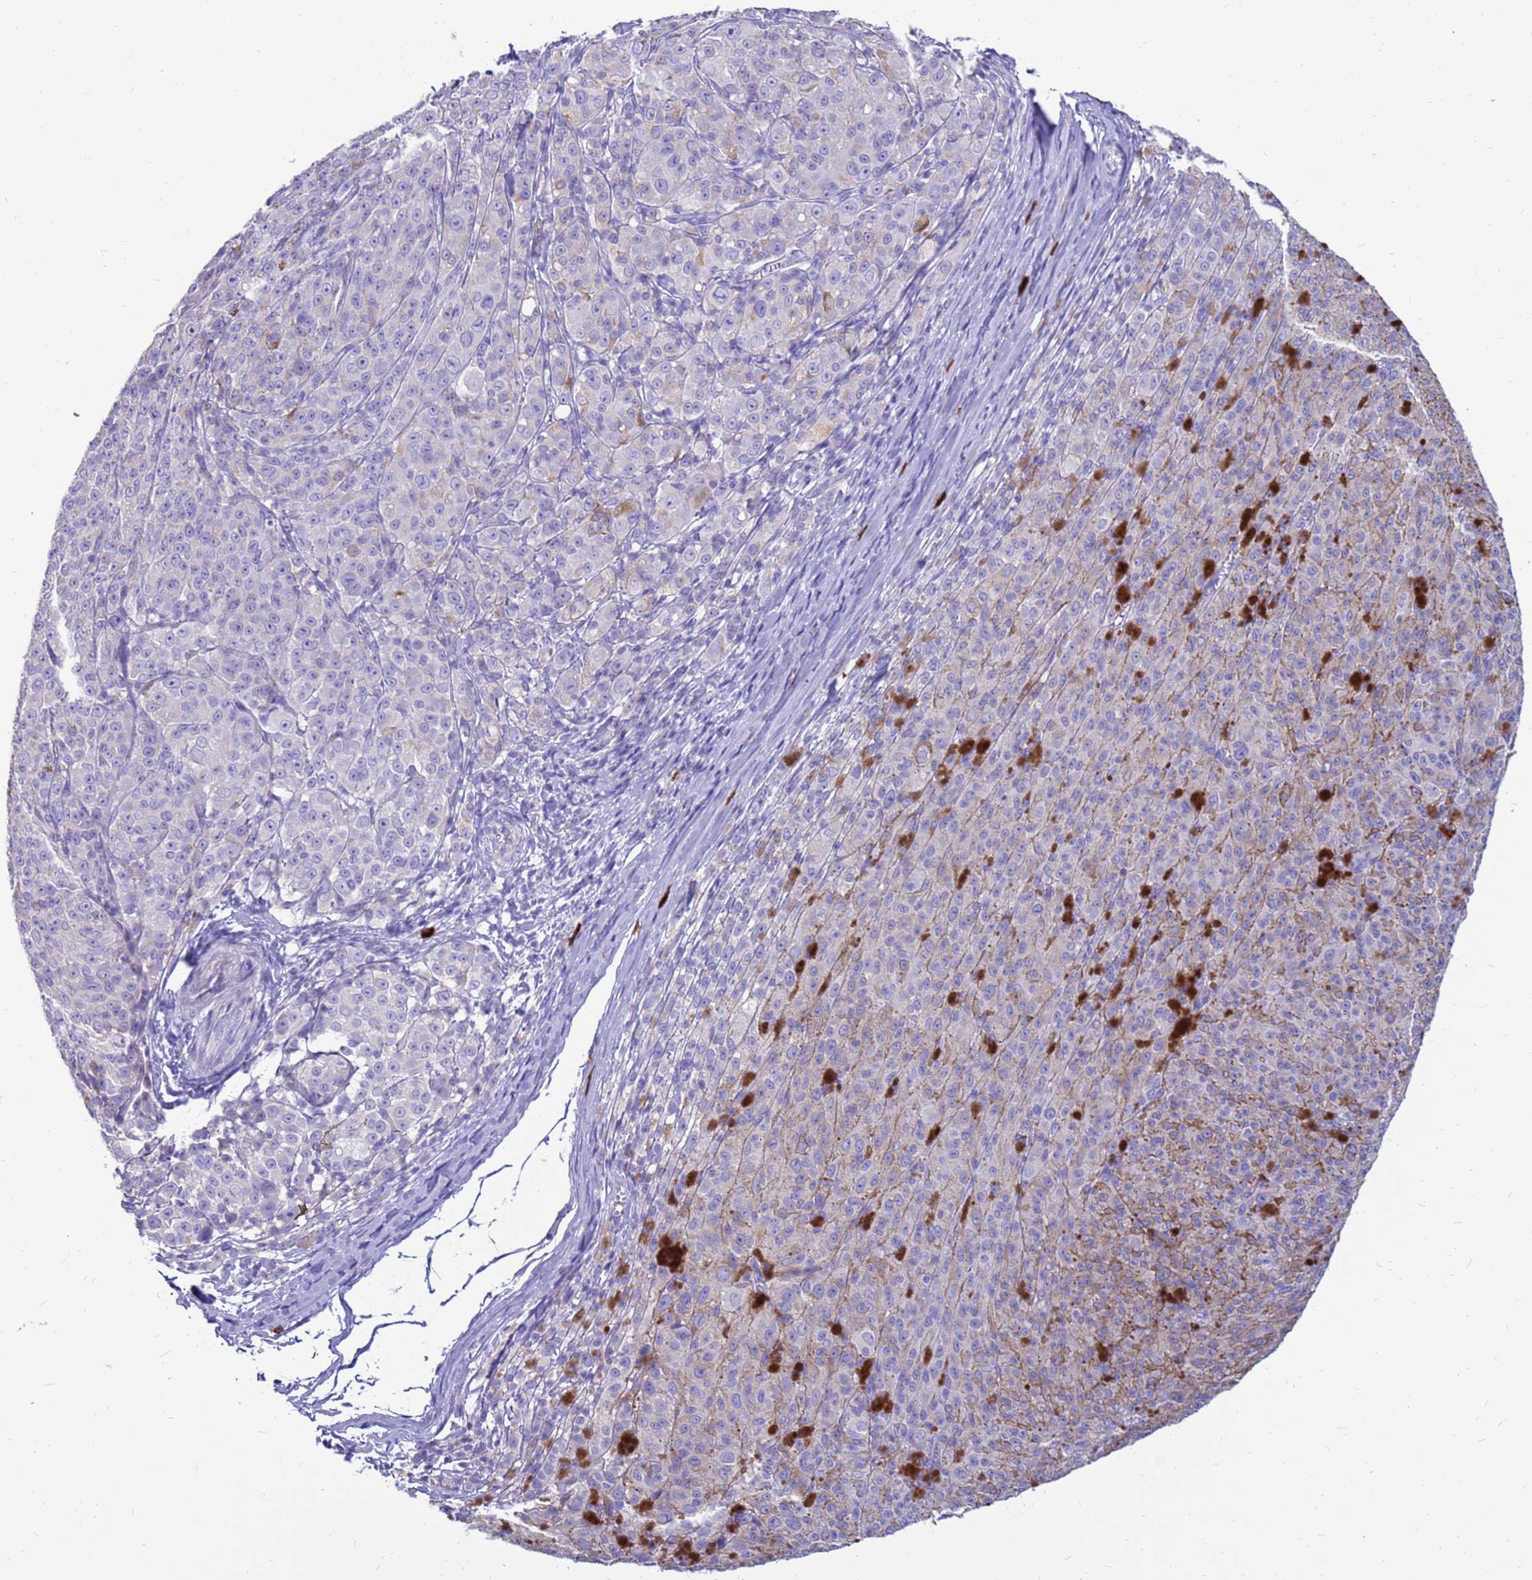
{"staining": {"intensity": "negative", "quantity": "none", "location": "none"}, "tissue": "melanoma", "cell_type": "Tumor cells", "image_type": "cancer", "snomed": [{"axis": "morphology", "description": "Malignant melanoma, NOS"}, {"axis": "topography", "description": "Skin"}], "caption": "Histopathology image shows no protein staining in tumor cells of melanoma tissue.", "gene": "PDE10A", "patient": {"sex": "female", "age": 52}}